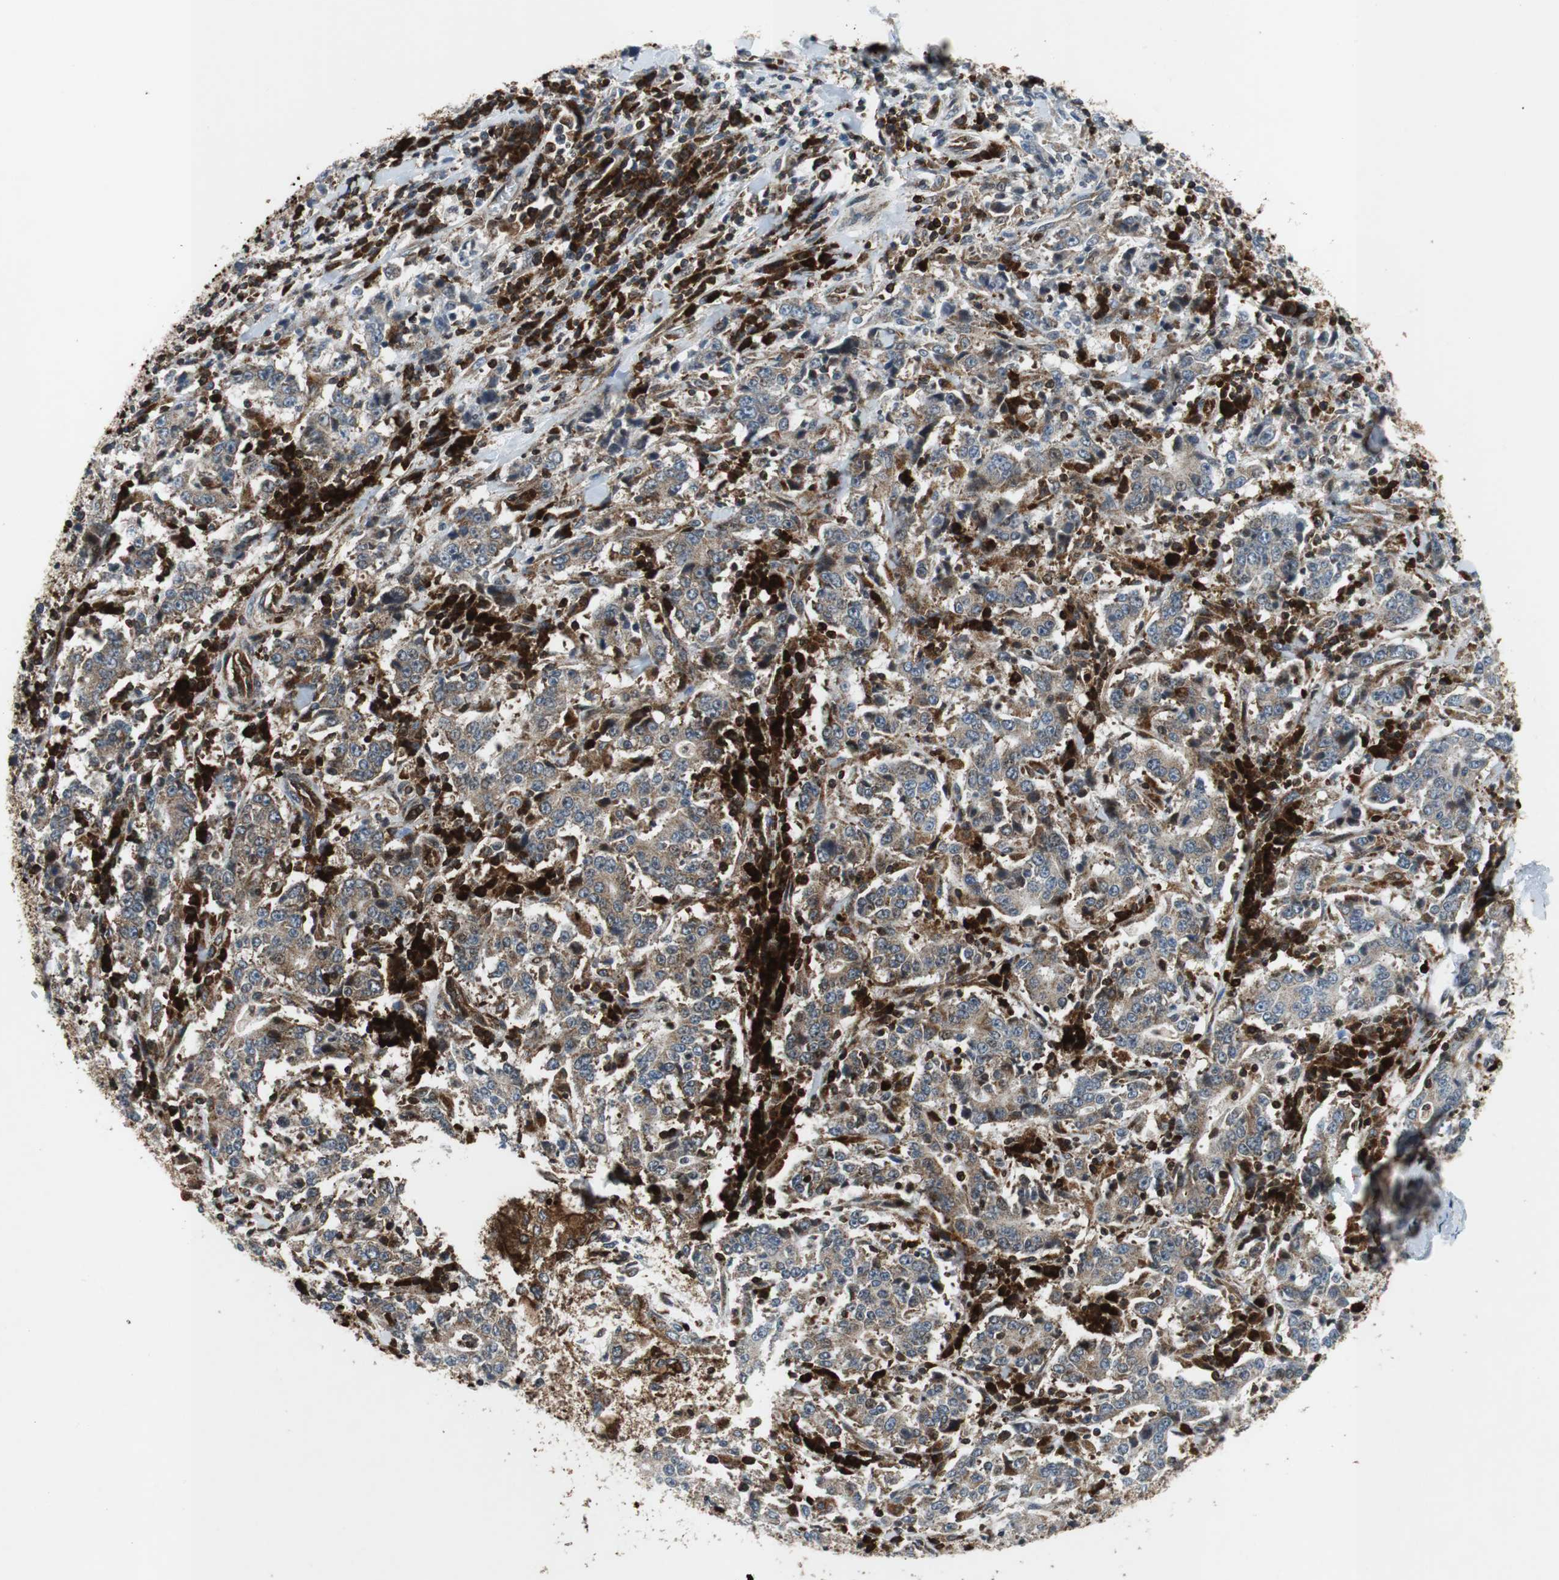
{"staining": {"intensity": "weak", "quantity": ">75%", "location": "cytoplasmic/membranous"}, "tissue": "stomach cancer", "cell_type": "Tumor cells", "image_type": "cancer", "snomed": [{"axis": "morphology", "description": "Normal tissue, NOS"}, {"axis": "morphology", "description": "Adenocarcinoma, NOS"}, {"axis": "topography", "description": "Stomach, upper"}, {"axis": "topography", "description": "Stomach"}], "caption": "This micrograph exhibits adenocarcinoma (stomach) stained with IHC to label a protein in brown. The cytoplasmic/membranous of tumor cells show weak positivity for the protein. Nuclei are counter-stained blue.", "gene": "TUBA4A", "patient": {"sex": "male", "age": 59}}